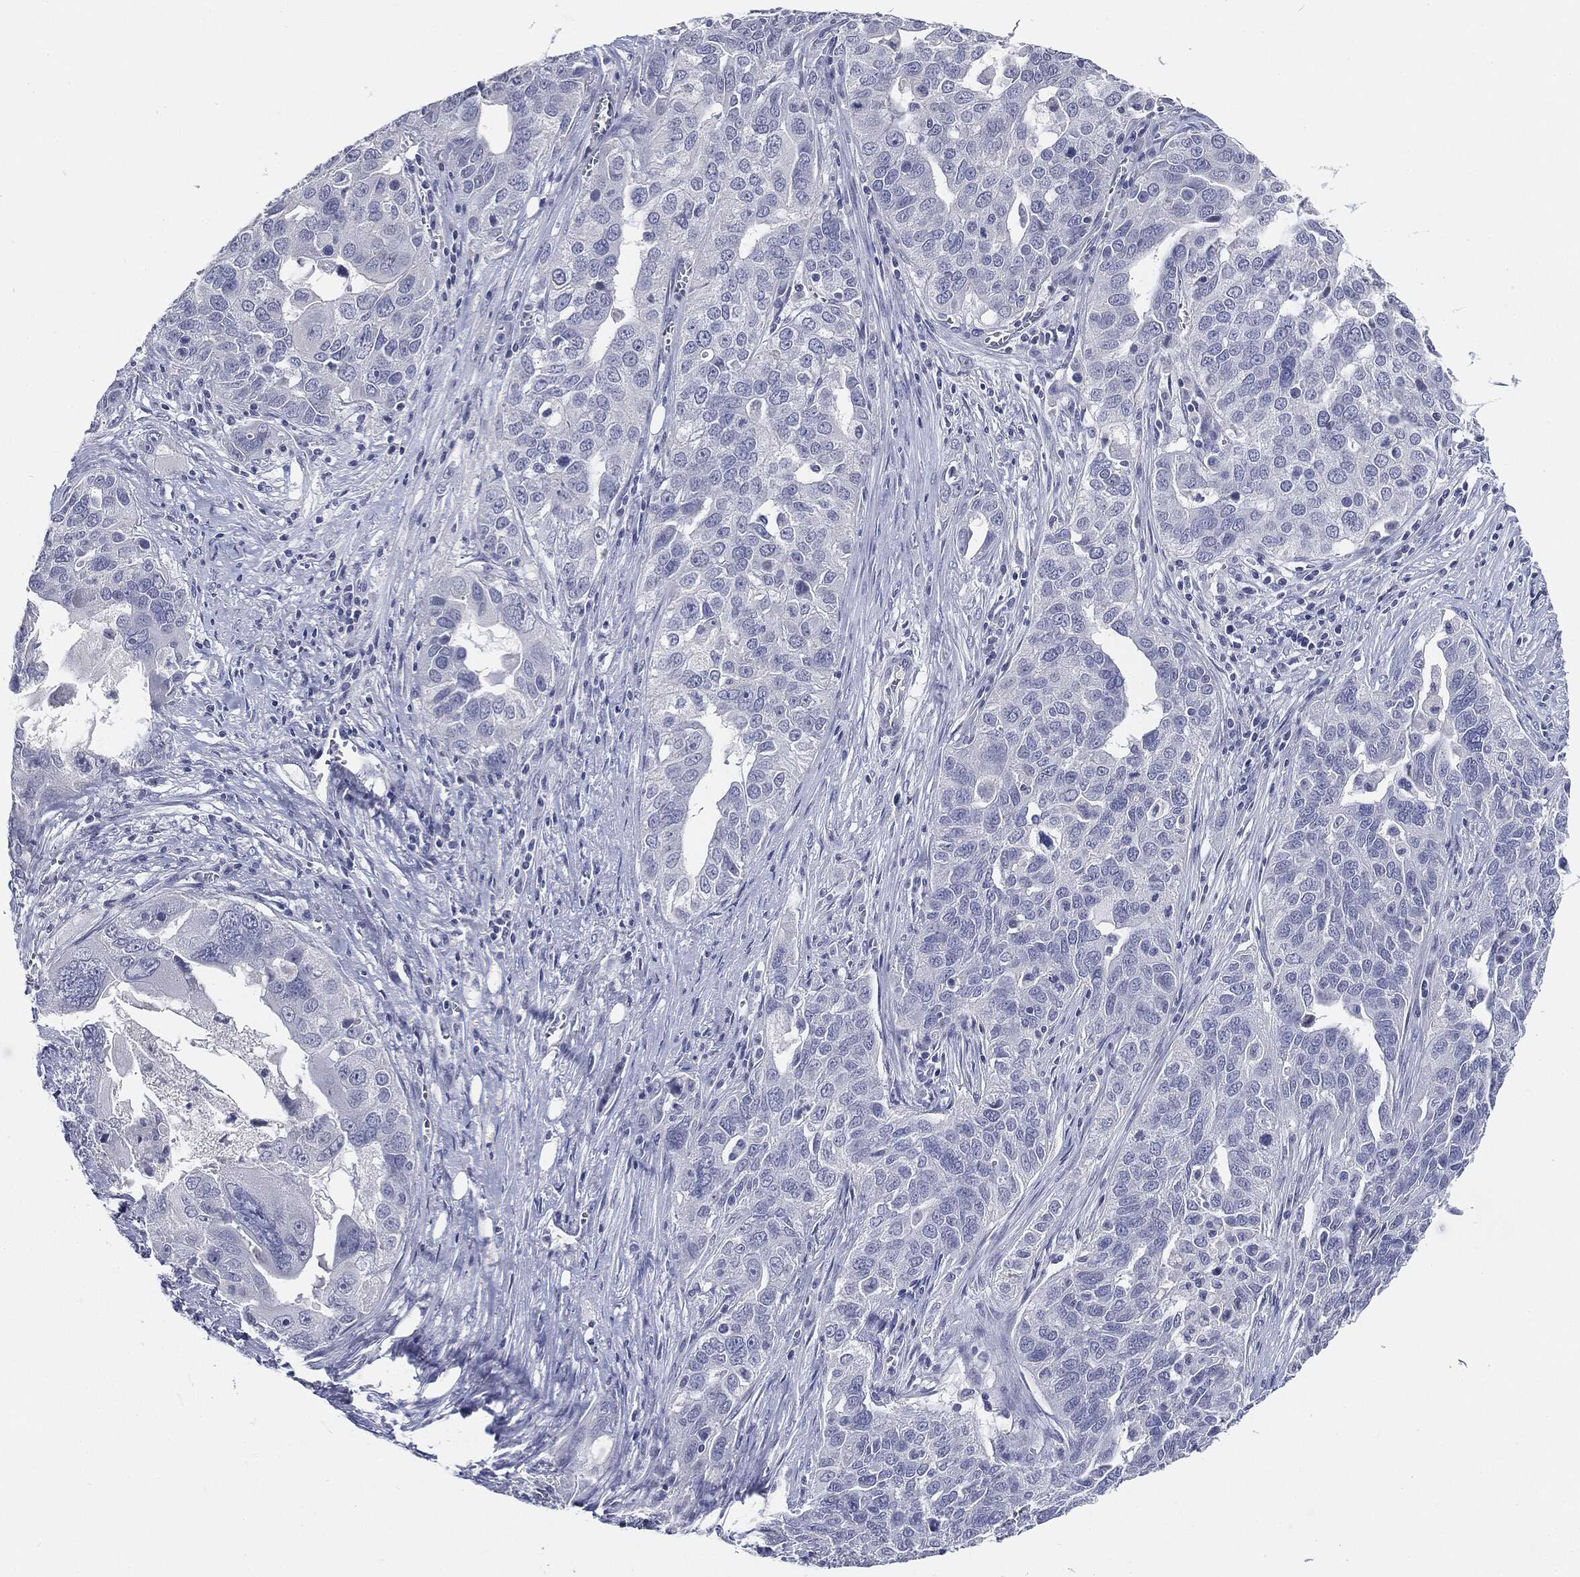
{"staining": {"intensity": "negative", "quantity": "none", "location": "none"}, "tissue": "ovarian cancer", "cell_type": "Tumor cells", "image_type": "cancer", "snomed": [{"axis": "morphology", "description": "Carcinoma, endometroid"}, {"axis": "topography", "description": "Soft tissue"}, {"axis": "topography", "description": "Ovary"}], "caption": "This is a histopathology image of immunohistochemistry staining of ovarian cancer, which shows no staining in tumor cells. (Immunohistochemistry (ihc), brightfield microscopy, high magnification).", "gene": "CGB1", "patient": {"sex": "female", "age": 52}}